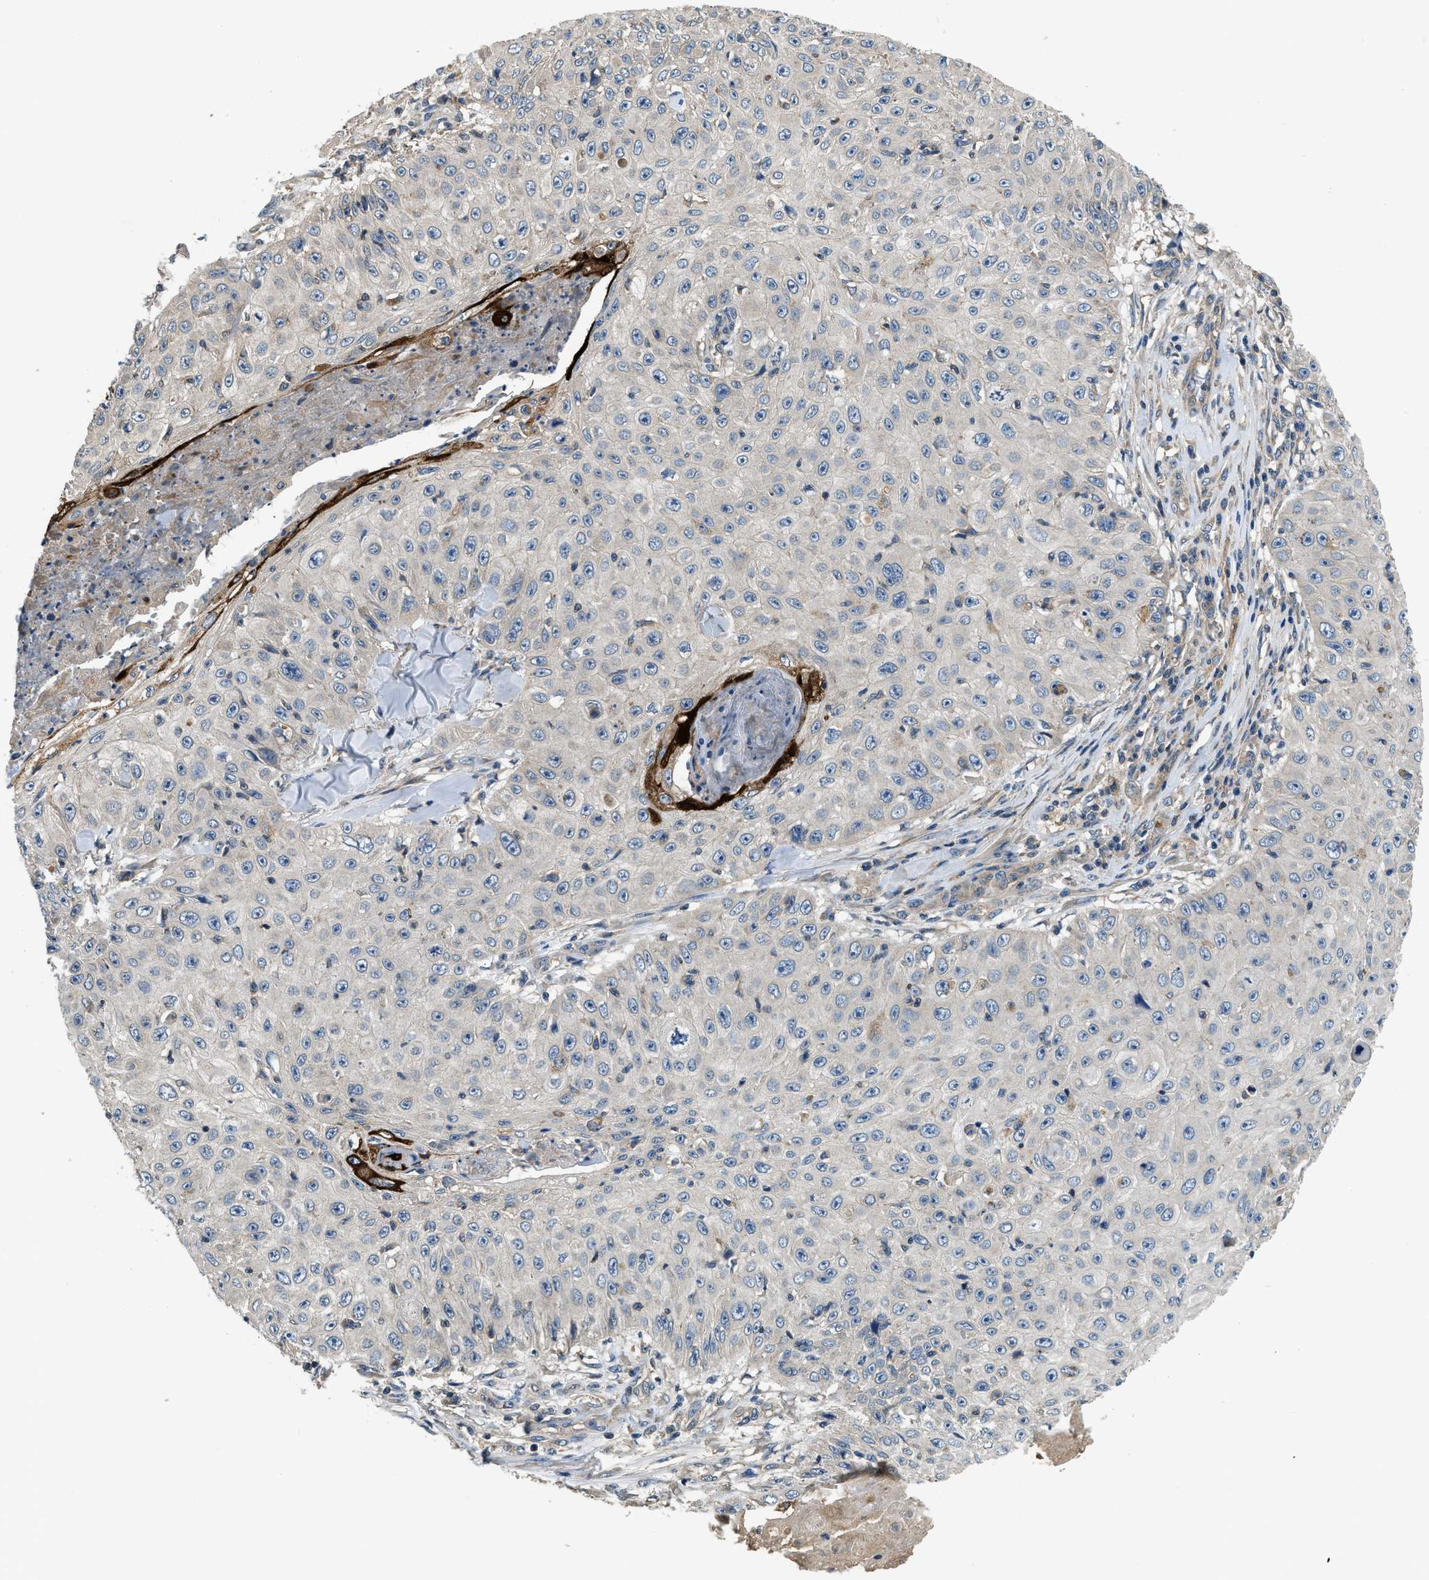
{"staining": {"intensity": "strong", "quantity": "<25%", "location": "cytoplasmic/membranous"}, "tissue": "skin cancer", "cell_type": "Tumor cells", "image_type": "cancer", "snomed": [{"axis": "morphology", "description": "Squamous cell carcinoma, NOS"}, {"axis": "topography", "description": "Skin"}], "caption": "Human skin cancer stained with a protein marker demonstrates strong staining in tumor cells.", "gene": "IL3RA", "patient": {"sex": "male", "age": 86}}